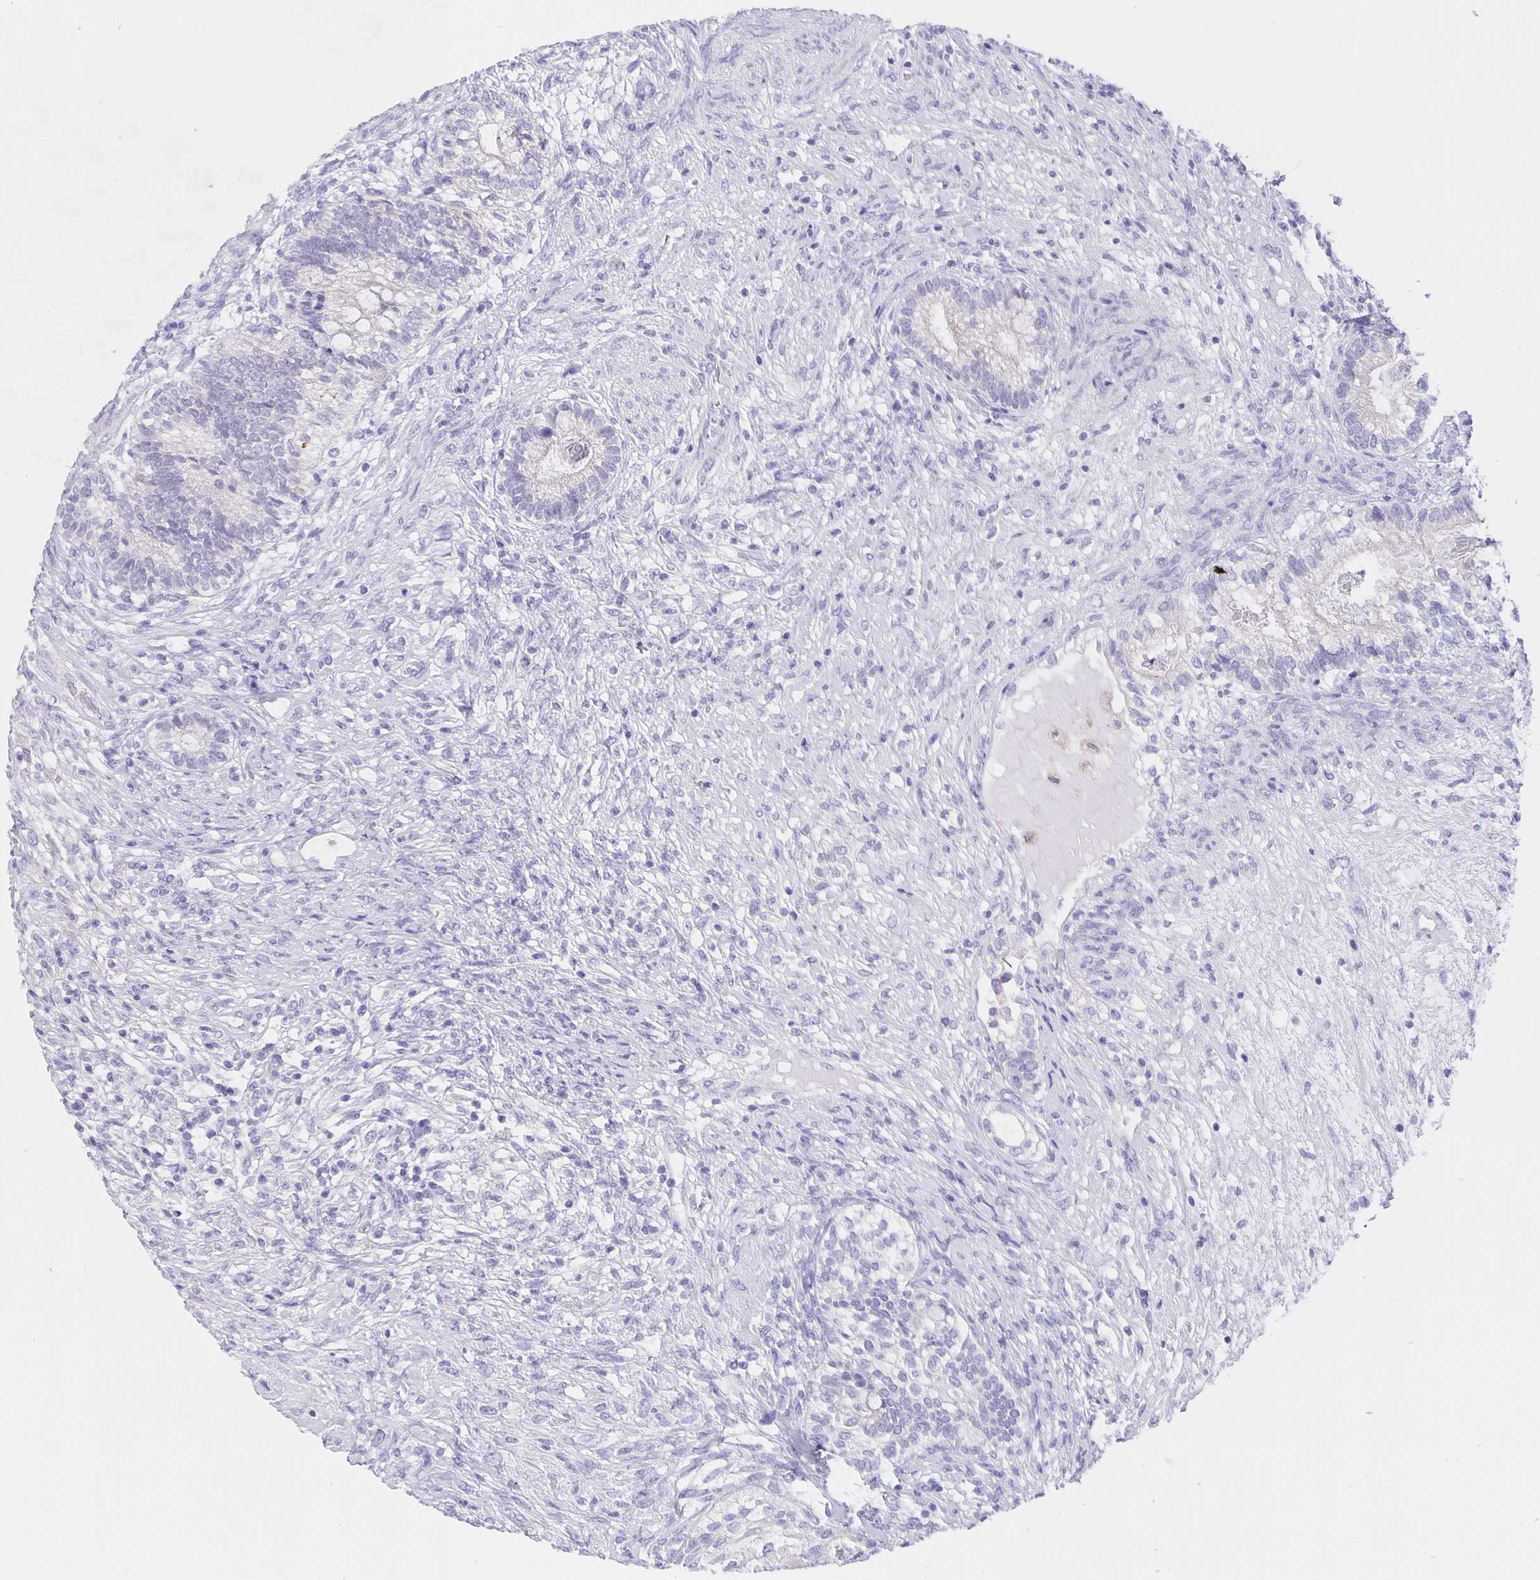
{"staining": {"intensity": "negative", "quantity": "none", "location": "none"}, "tissue": "testis cancer", "cell_type": "Tumor cells", "image_type": "cancer", "snomed": [{"axis": "morphology", "description": "Seminoma, NOS"}, {"axis": "morphology", "description": "Carcinoma, Embryonal, NOS"}, {"axis": "topography", "description": "Testis"}], "caption": "Immunohistochemistry of human testis cancer shows no expression in tumor cells. (Brightfield microscopy of DAB (3,3'-diaminobenzidine) immunohistochemistry (IHC) at high magnification).", "gene": "CFAP74", "patient": {"sex": "male", "age": 41}}